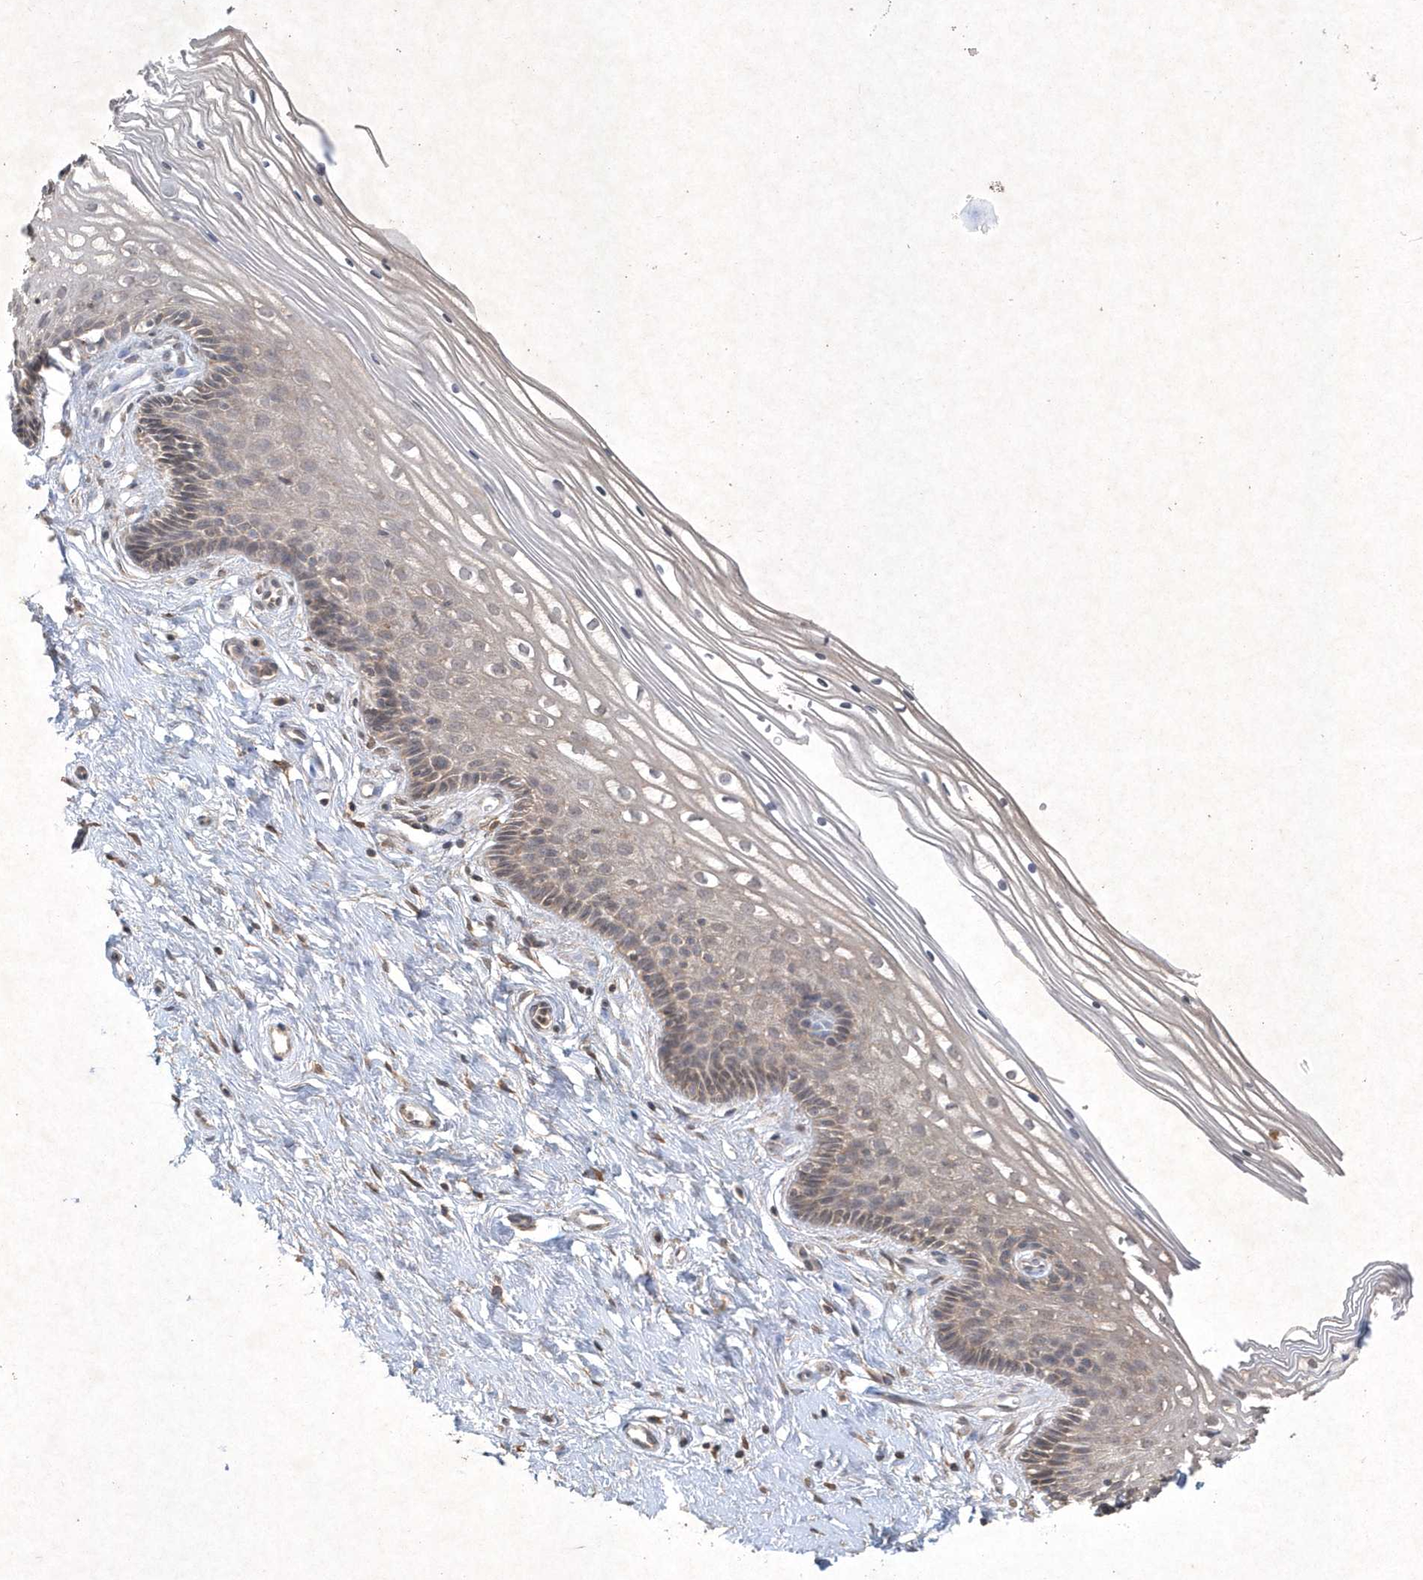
{"staining": {"intensity": "weak", "quantity": "25%-75%", "location": "cytoplasmic/membranous"}, "tissue": "cervix", "cell_type": "Glandular cells", "image_type": "normal", "snomed": [{"axis": "morphology", "description": "Normal tissue, NOS"}, {"axis": "topography", "description": "Cervix"}], "caption": "Immunohistochemical staining of unremarkable cervix exhibits weak cytoplasmic/membranous protein positivity in about 25%-75% of glandular cells.", "gene": "AKR7A2", "patient": {"sex": "female", "age": 33}}